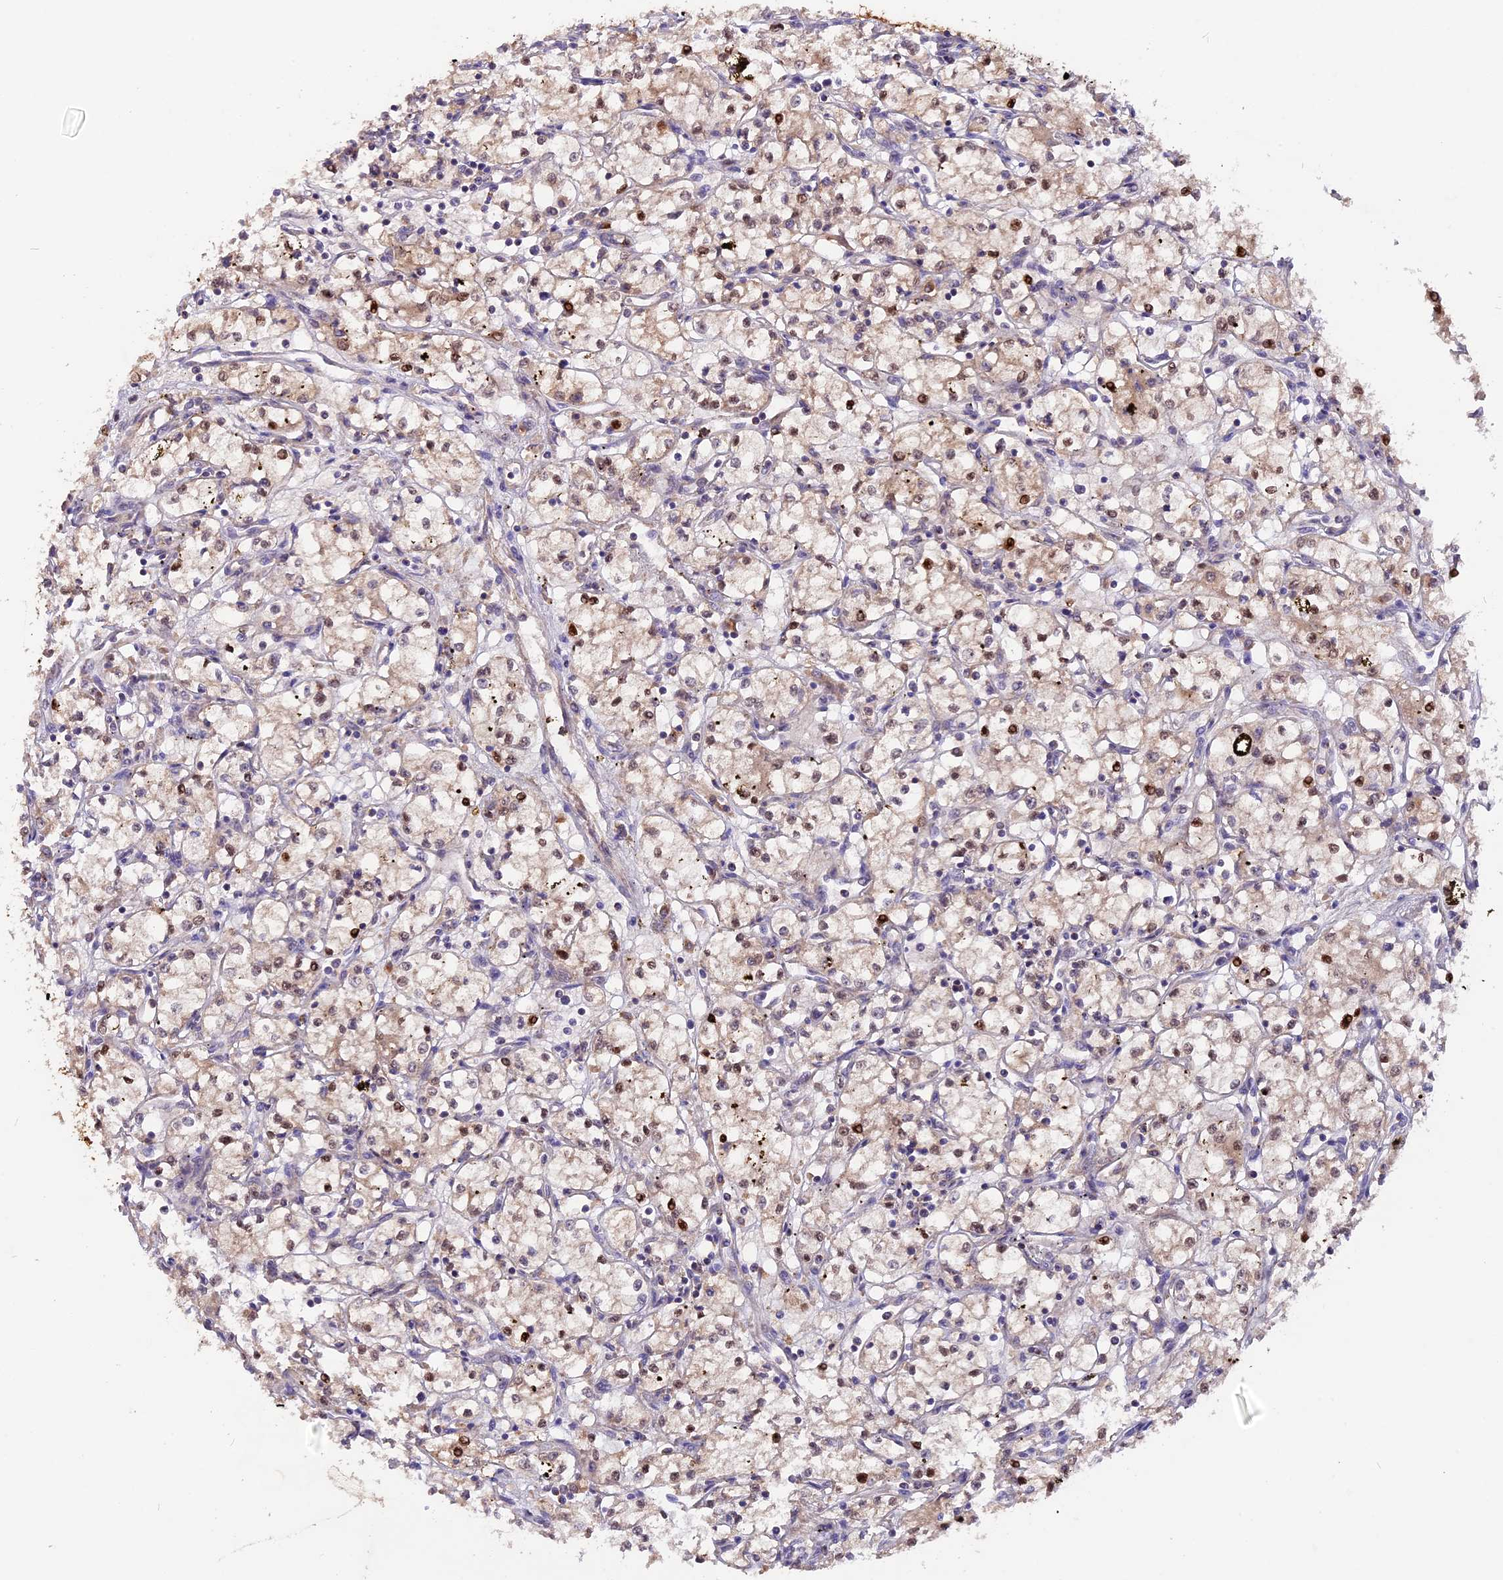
{"staining": {"intensity": "moderate", "quantity": "<25%", "location": "nuclear"}, "tissue": "renal cancer", "cell_type": "Tumor cells", "image_type": "cancer", "snomed": [{"axis": "morphology", "description": "Adenocarcinoma, NOS"}, {"axis": "topography", "description": "Kidney"}], "caption": "Moderate nuclear positivity is identified in approximately <25% of tumor cells in adenocarcinoma (renal). The staining was performed using DAB, with brown indicating positive protein expression. Nuclei are stained blue with hematoxylin.", "gene": "MARK4", "patient": {"sex": "male", "age": 59}}